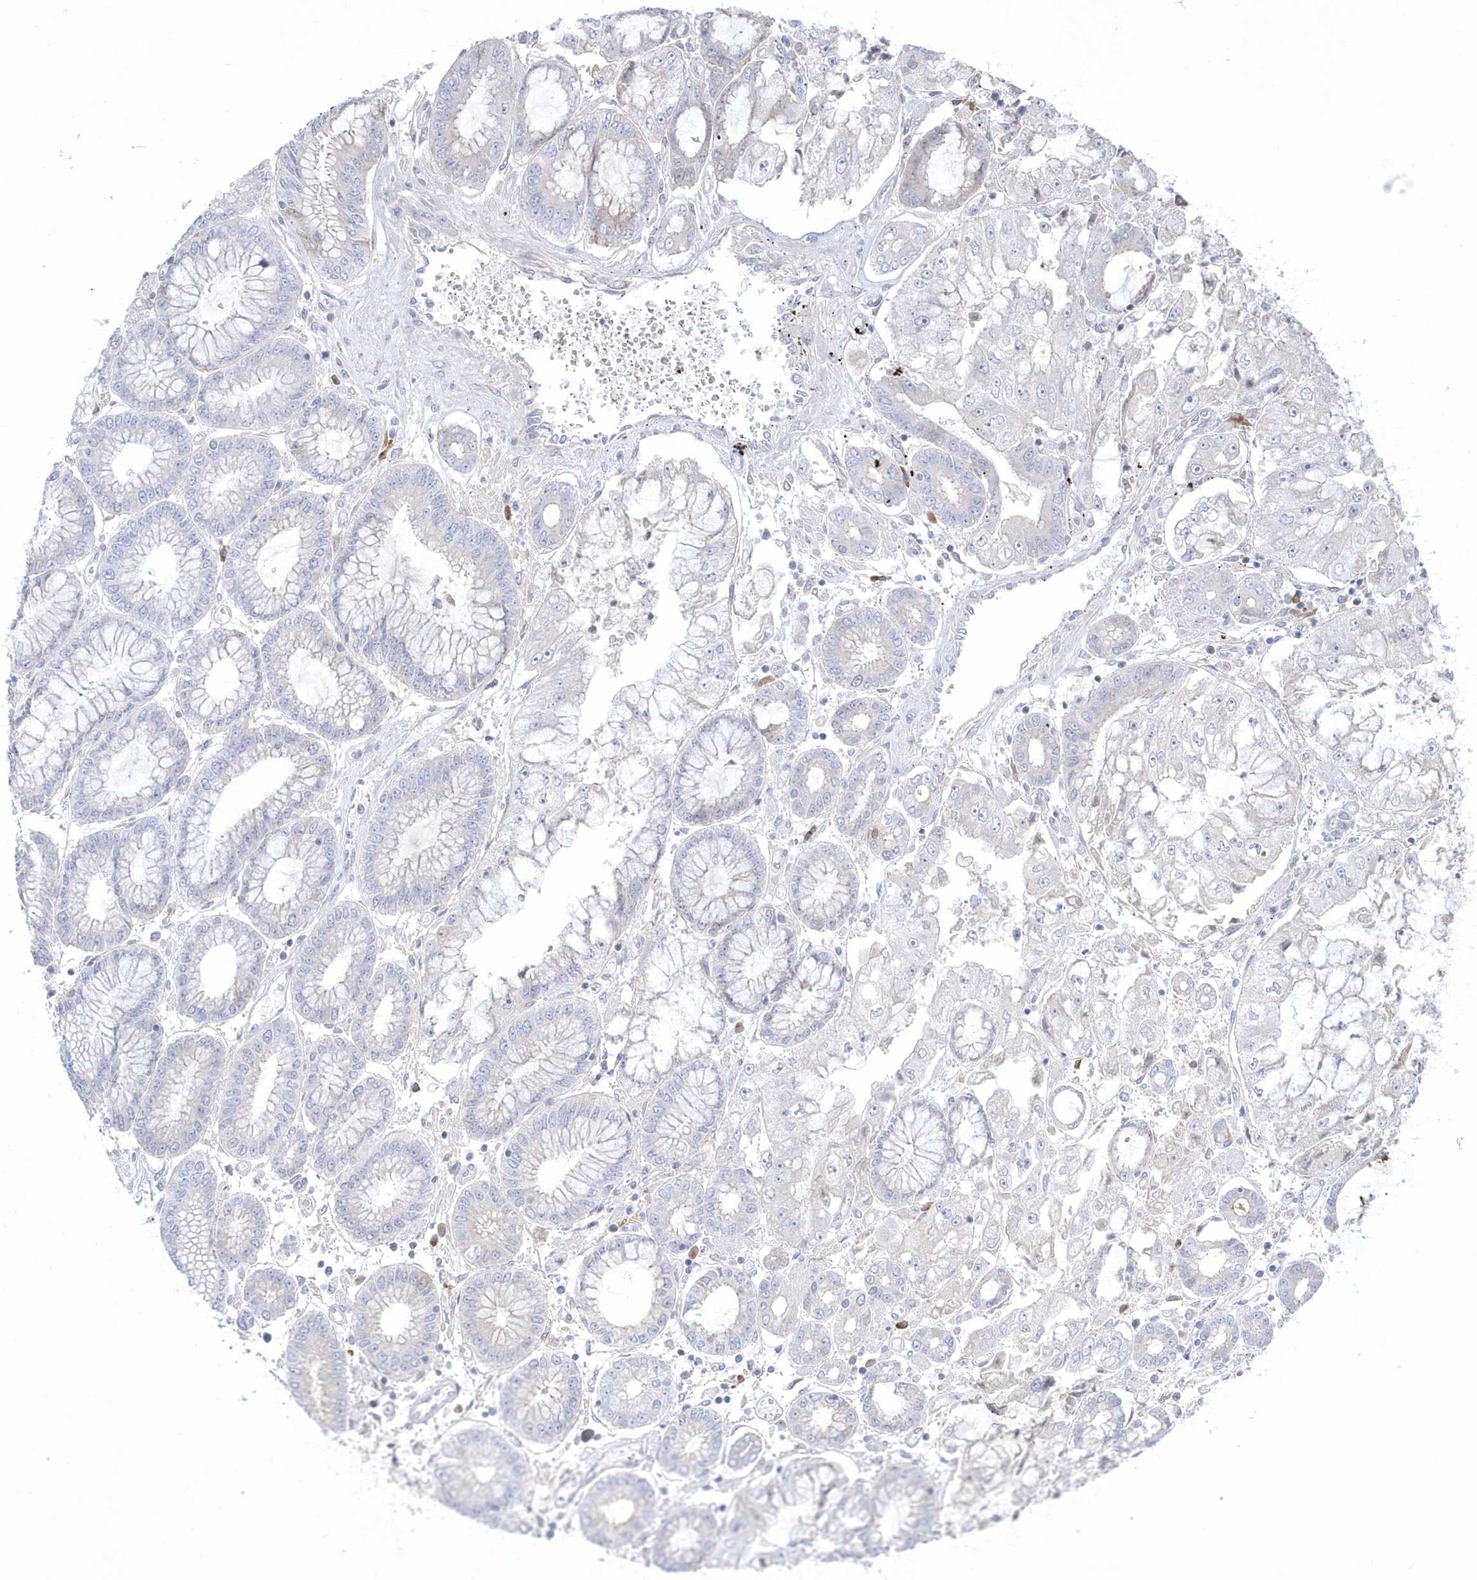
{"staining": {"intensity": "negative", "quantity": "none", "location": "none"}, "tissue": "stomach cancer", "cell_type": "Tumor cells", "image_type": "cancer", "snomed": [{"axis": "morphology", "description": "Adenocarcinoma, NOS"}, {"axis": "topography", "description": "Stomach"}], "caption": "High magnification brightfield microscopy of stomach adenocarcinoma stained with DAB (brown) and counterstained with hematoxylin (blue): tumor cells show no significant staining.", "gene": "SEMA3D", "patient": {"sex": "male", "age": 76}}